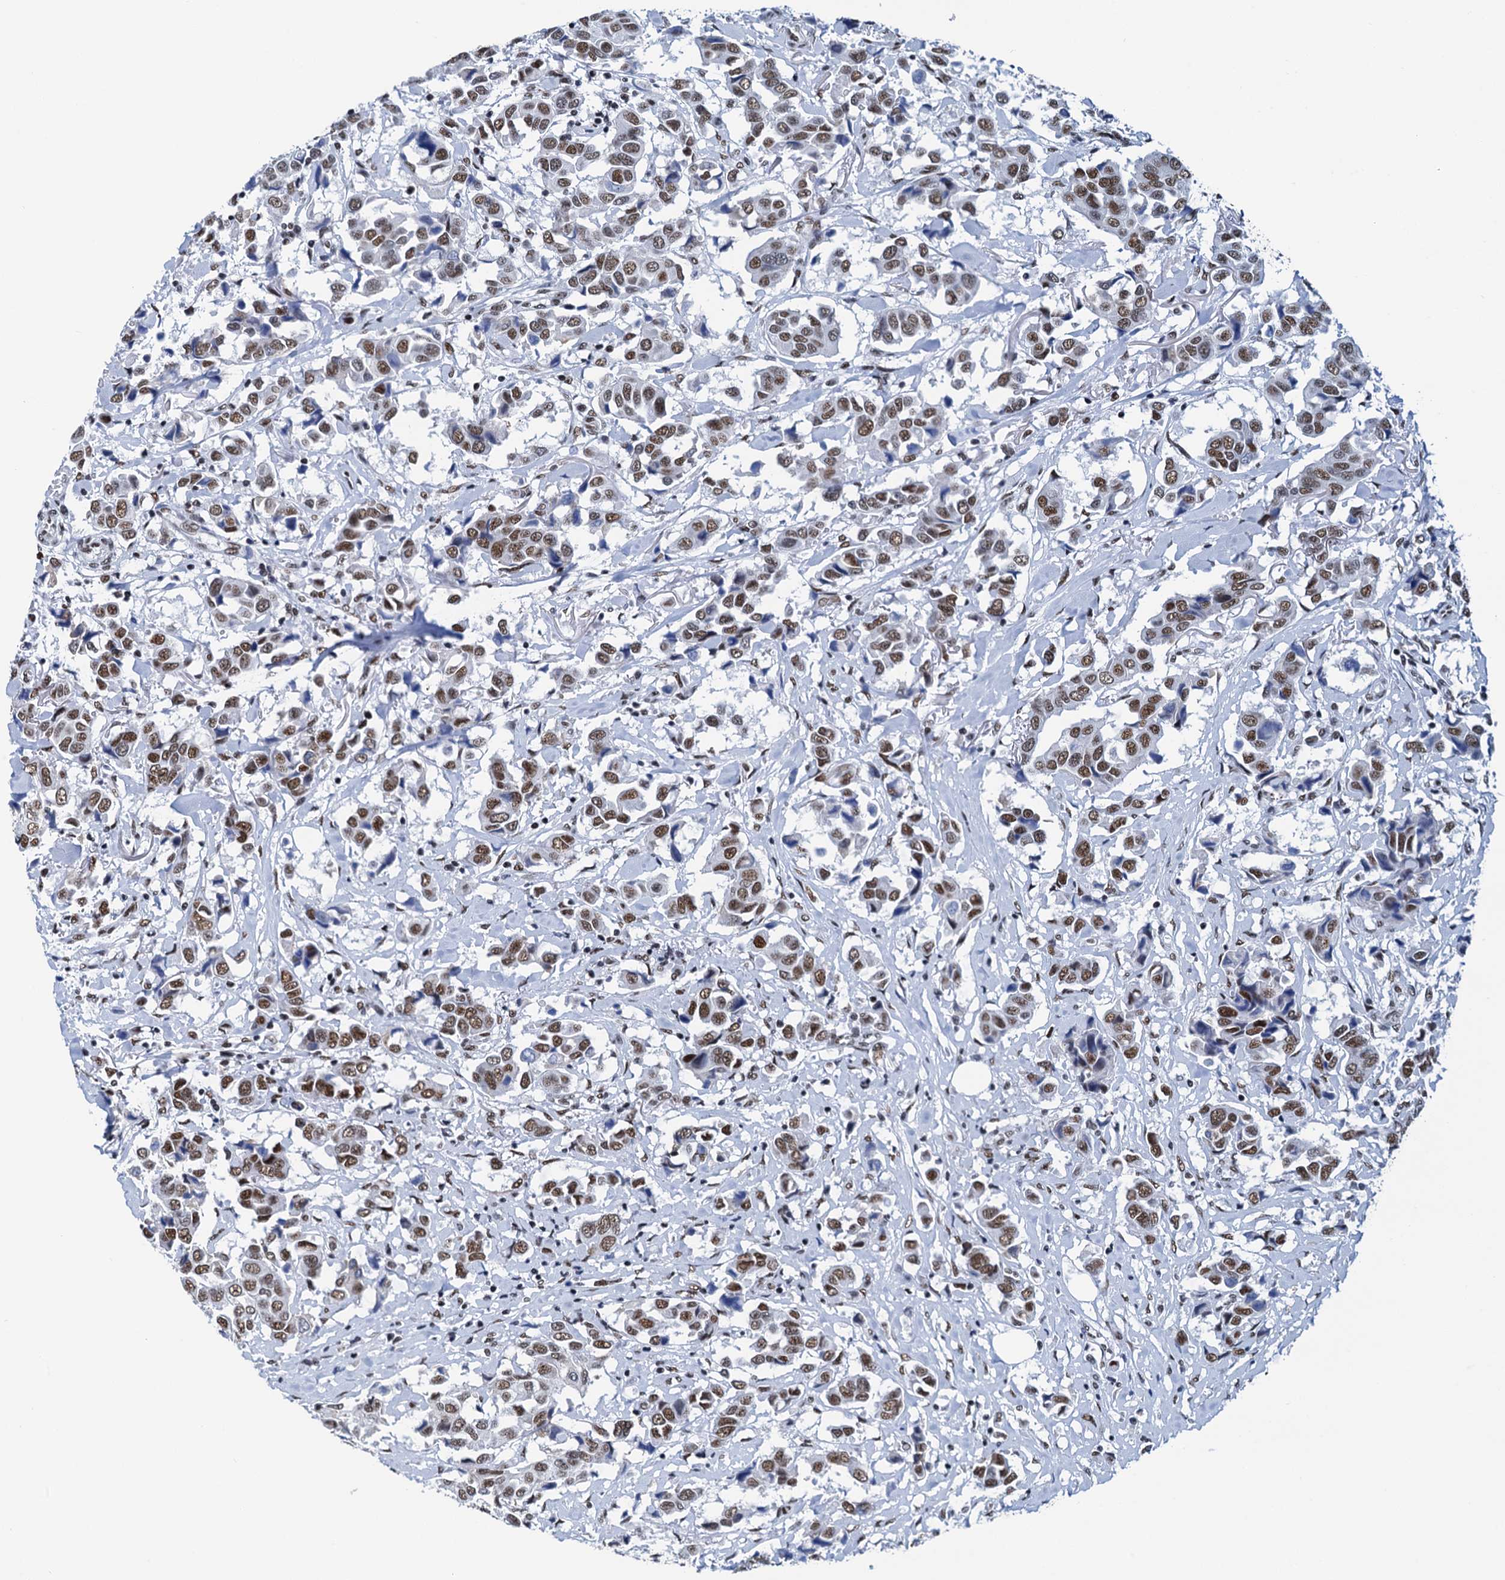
{"staining": {"intensity": "moderate", "quantity": ">75%", "location": "nuclear"}, "tissue": "breast cancer", "cell_type": "Tumor cells", "image_type": "cancer", "snomed": [{"axis": "morphology", "description": "Duct carcinoma"}, {"axis": "topography", "description": "Breast"}], "caption": "This is a photomicrograph of immunohistochemistry staining of breast cancer, which shows moderate expression in the nuclear of tumor cells.", "gene": "SLTM", "patient": {"sex": "female", "age": 80}}